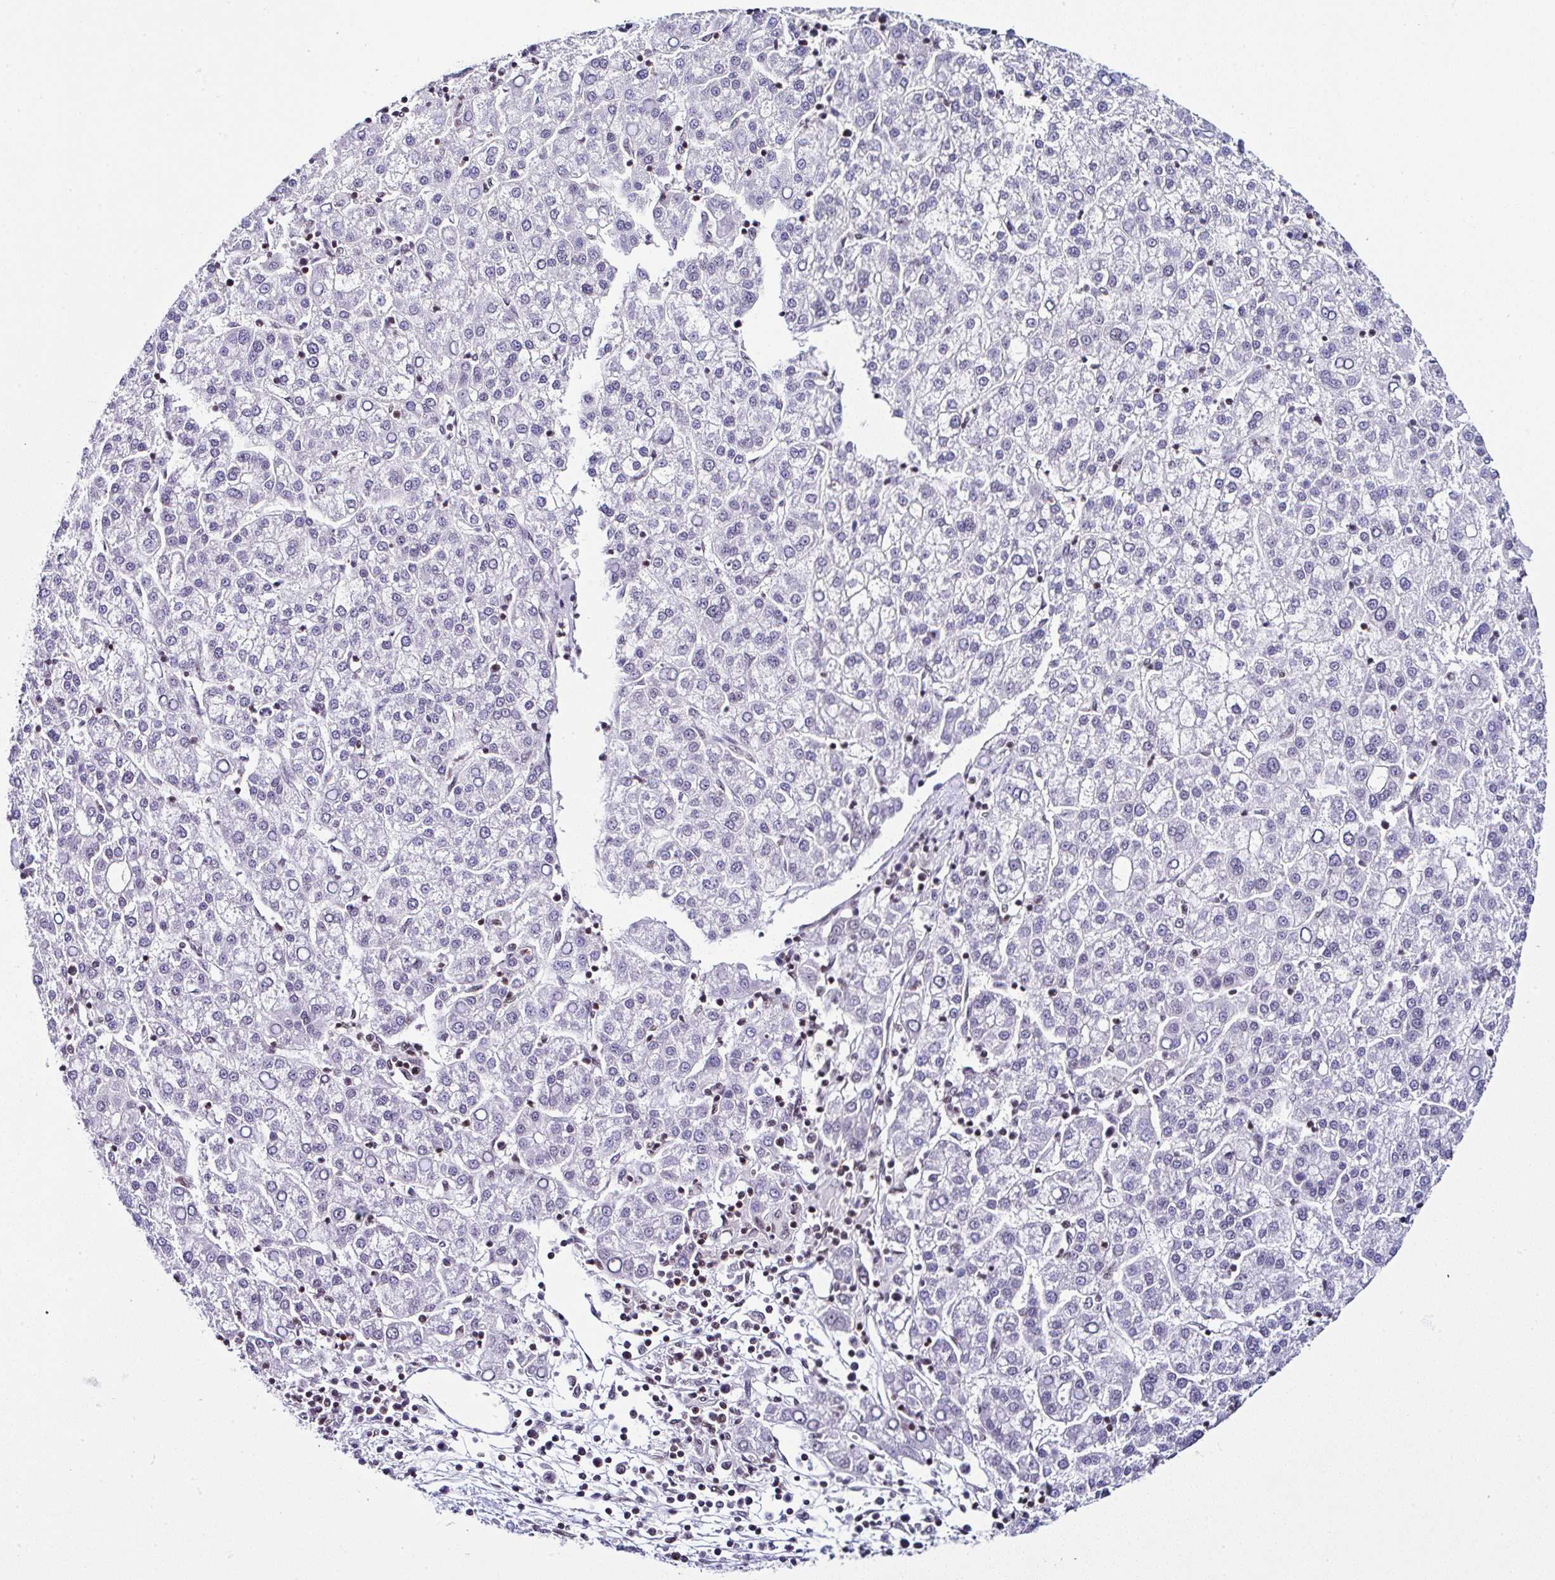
{"staining": {"intensity": "negative", "quantity": "none", "location": "none"}, "tissue": "liver cancer", "cell_type": "Tumor cells", "image_type": "cancer", "snomed": [{"axis": "morphology", "description": "Carcinoma, Hepatocellular, NOS"}, {"axis": "topography", "description": "Liver"}], "caption": "A photomicrograph of liver cancer (hepatocellular carcinoma) stained for a protein reveals no brown staining in tumor cells.", "gene": "DR1", "patient": {"sex": "female", "age": 58}}